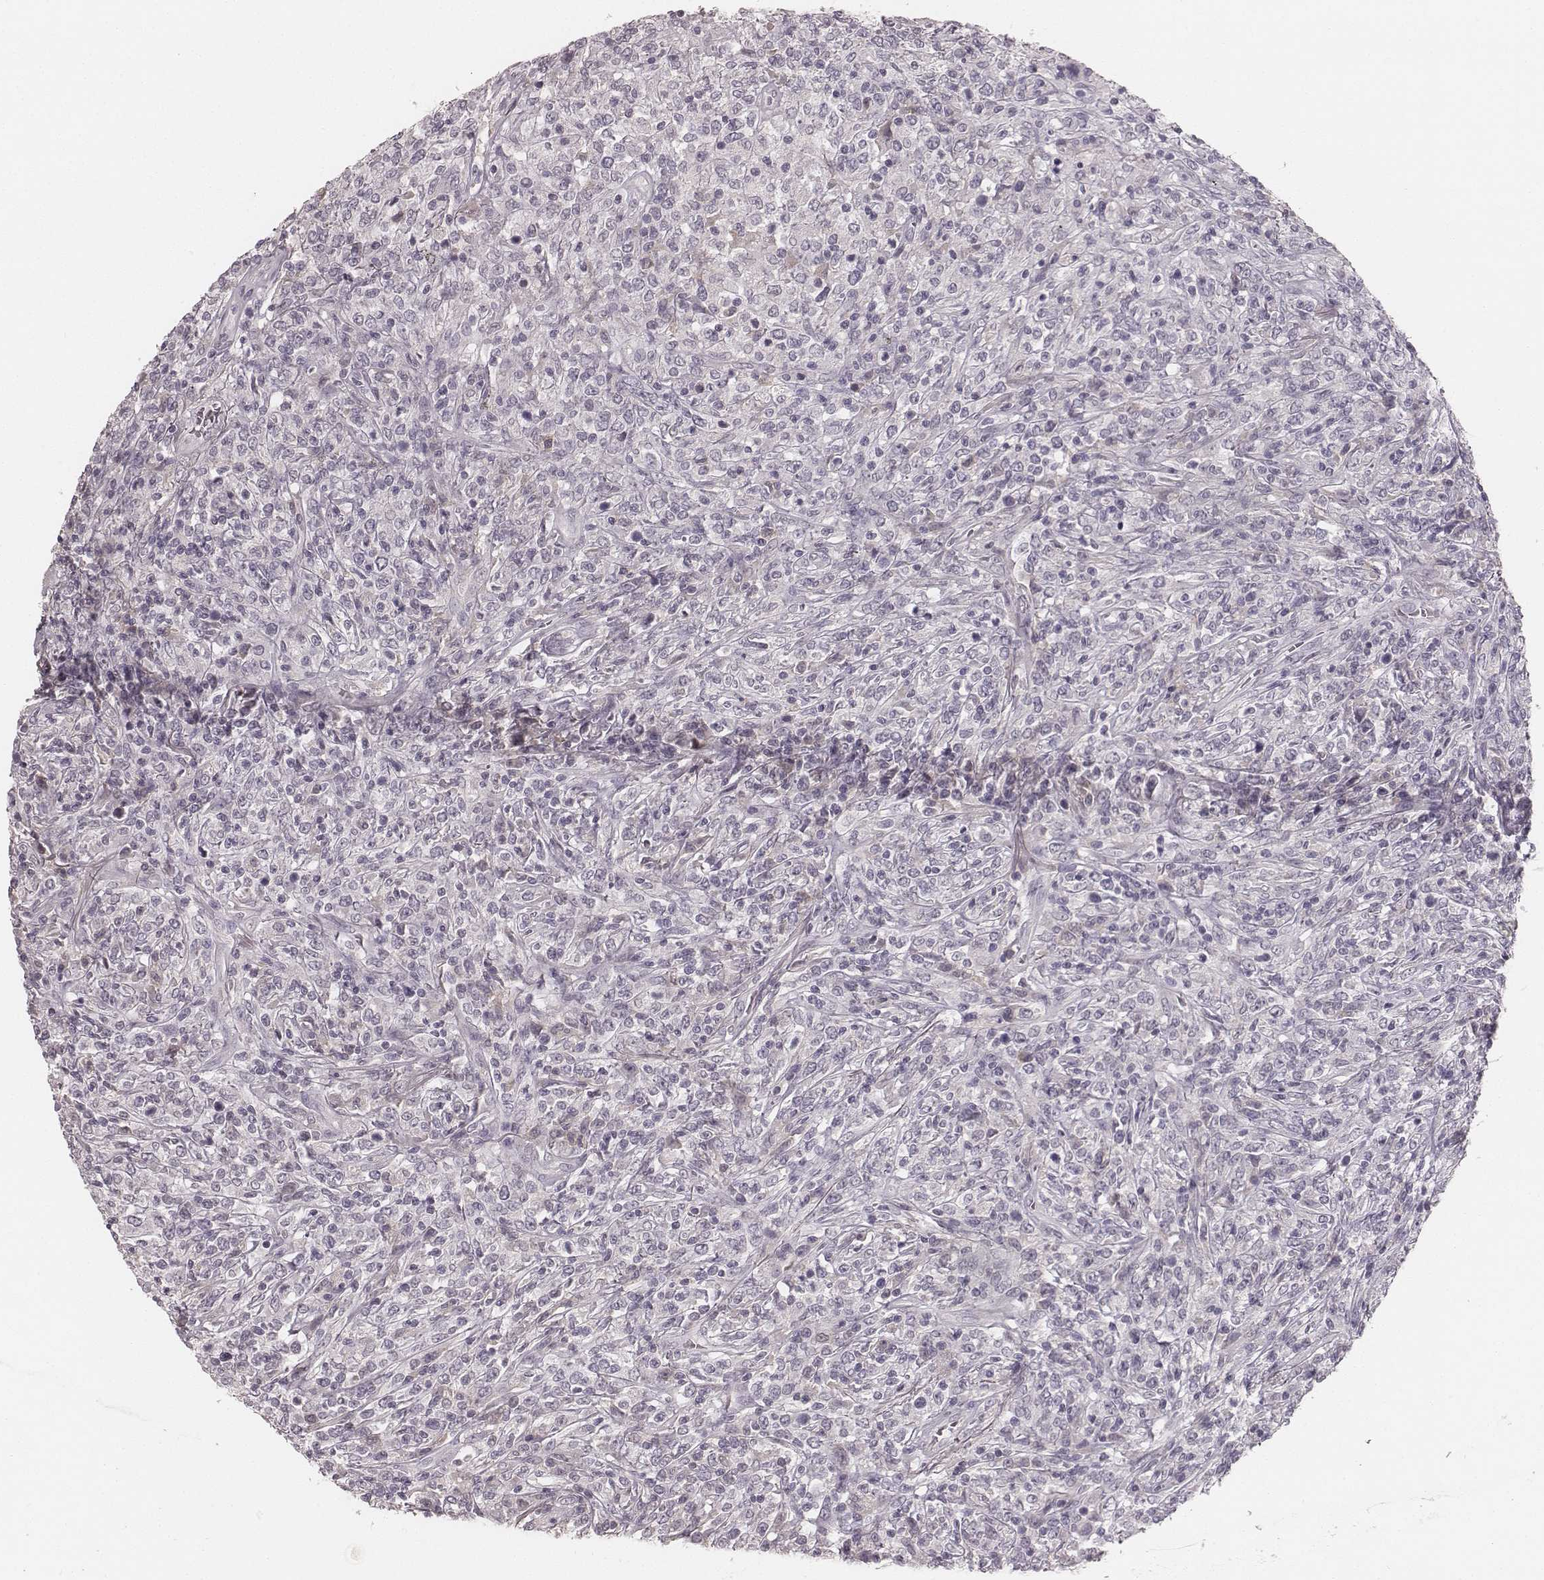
{"staining": {"intensity": "negative", "quantity": "none", "location": "none"}, "tissue": "lymphoma", "cell_type": "Tumor cells", "image_type": "cancer", "snomed": [{"axis": "morphology", "description": "Malignant lymphoma, non-Hodgkin's type, High grade"}, {"axis": "topography", "description": "Lung"}], "caption": "High power microscopy micrograph of an IHC image of lymphoma, revealing no significant expression in tumor cells.", "gene": "LY6K", "patient": {"sex": "male", "age": 79}}